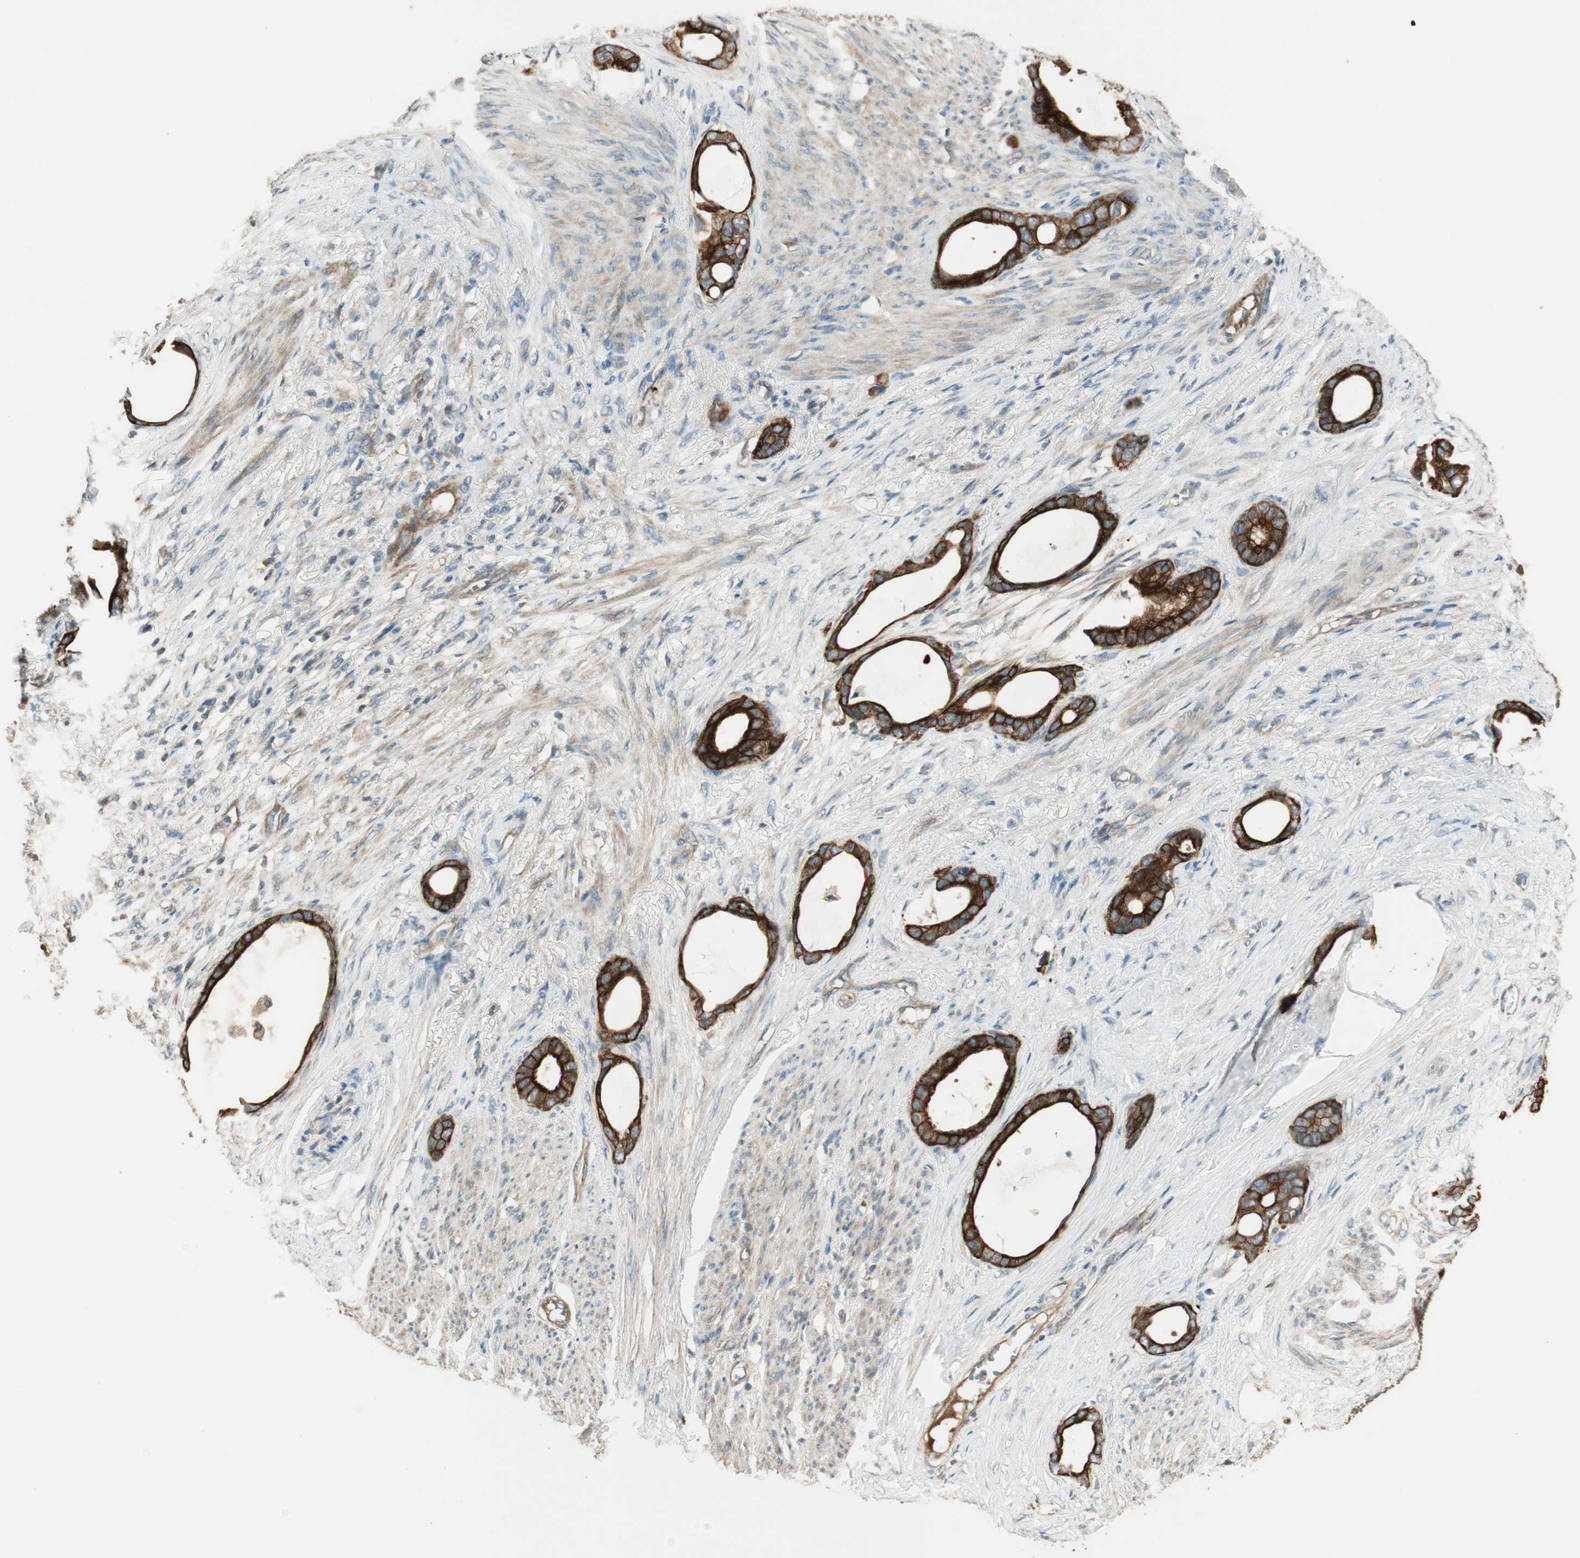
{"staining": {"intensity": "strong", "quantity": ">75%", "location": "cytoplasmic/membranous"}, "tissue": "stomach cancer", "cell_type": "Tumor cells", "image_type": "cancer", "snomed": [{"axis": "morphology", "description": "Adenocarcinoma, NOS"}, {"axis": "topography", "description": "Stomach"}], "caption": "Immunohistochemical staining of human adenocarcinoma (stomach) shows strong cytoplasmic/membranous protein positivity in about >75% of tumor cells. The staining is performed using DAB (3,3'-diaminobenzidine) brown chromogen to label protein expression. The nuclei are counter-stained blue using hematoxylin.", "gene": "PFDN5", "patient": {"sex": "female", "age": 75}}